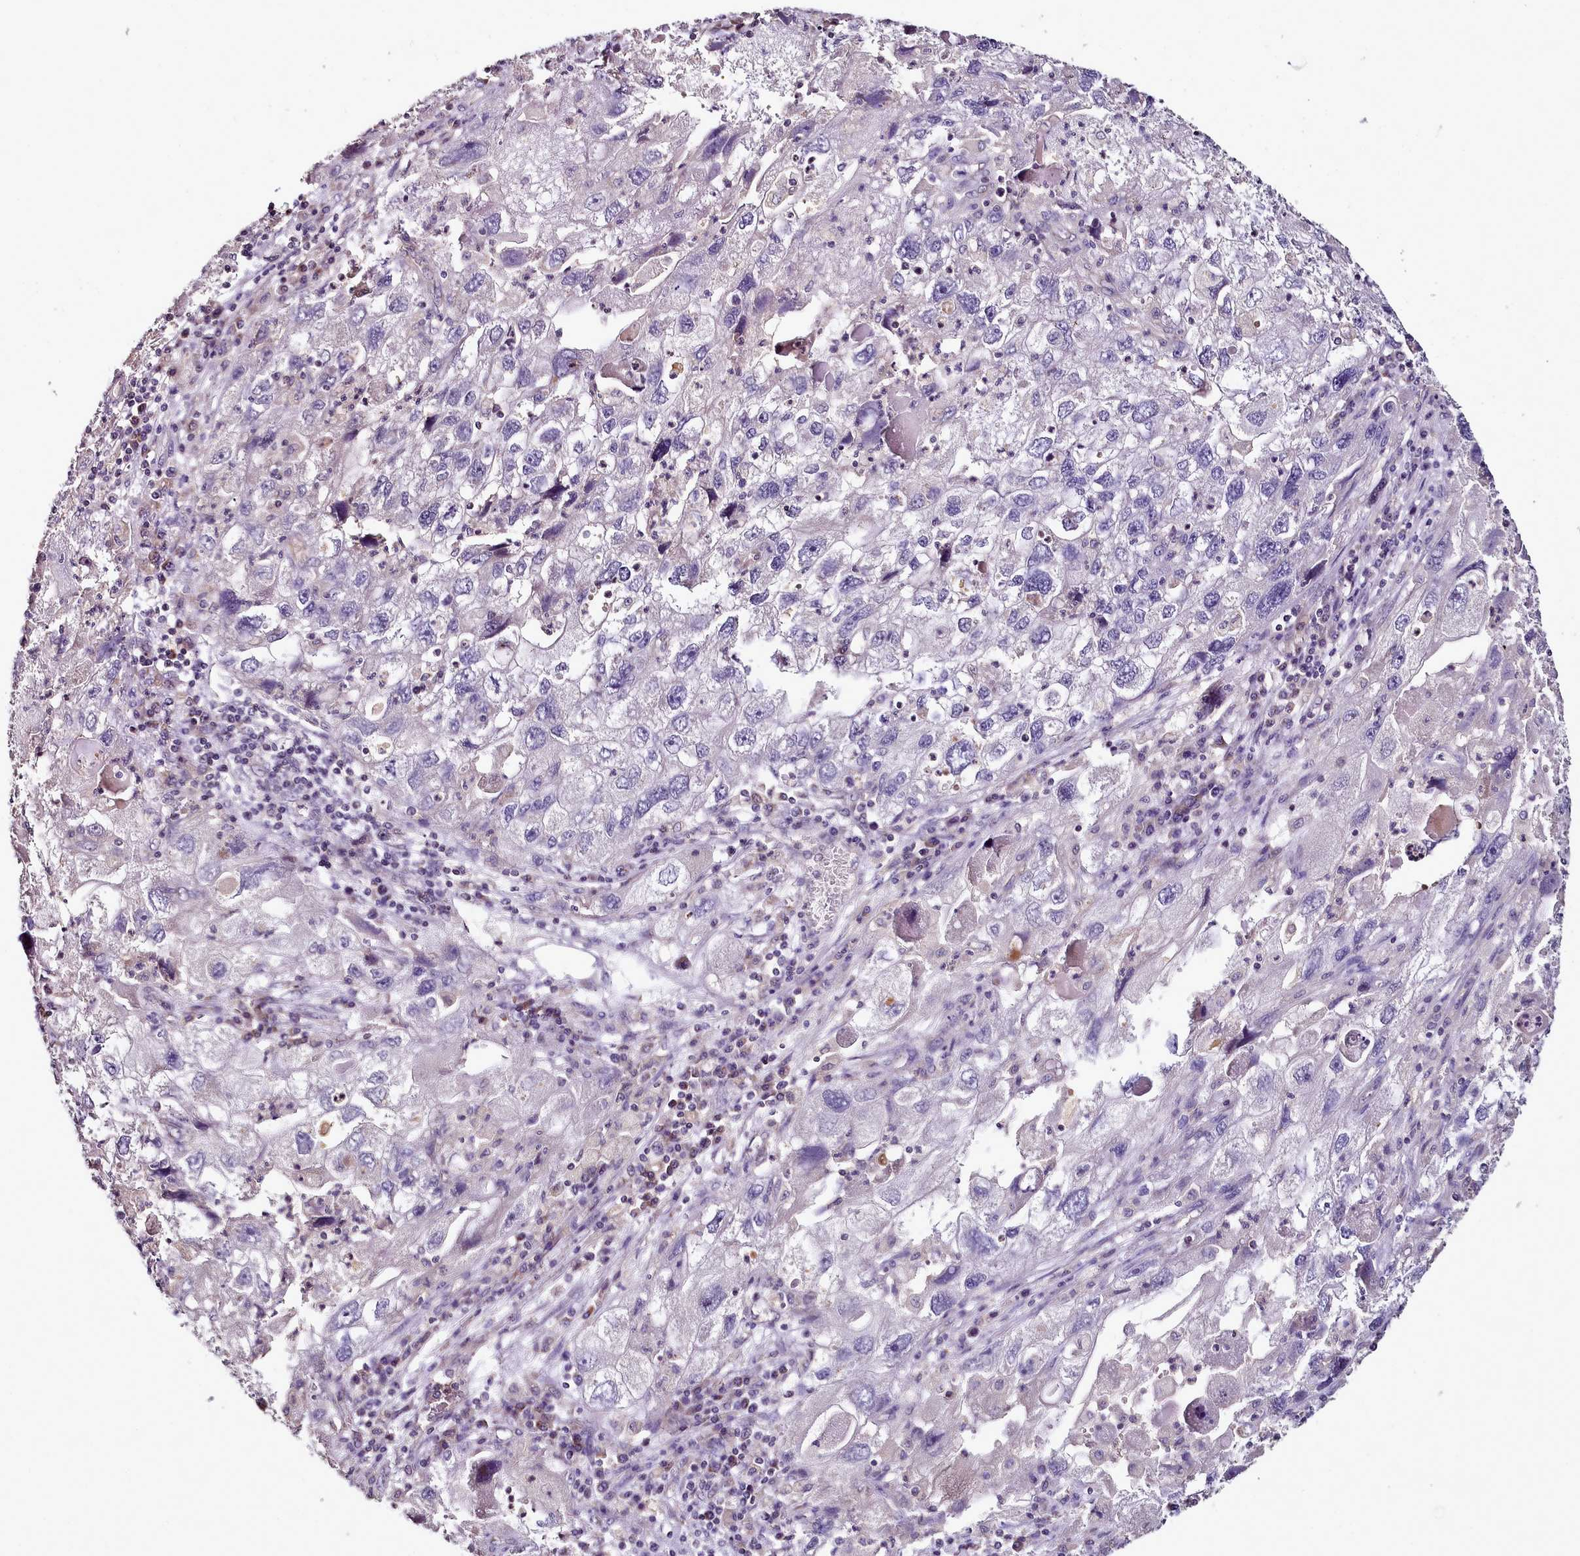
{"staining": {"intensity": "negative", "quantity": "none", "location": "none"}, "tissue": "endometrial cancer", "cell_type": "Tumor cells", "image_type": "cancer", "snomed": [{"axis": "morphology", "description": "Adenocarcinoma, NOS"}, {"axis": "topography", "description": "Endometrium"}], "caption": "Photomicrograph shows no significant protein expression in tumor cells of endometrial adenocarcinoma. (Immunohistochemistry, brightfield microscopy, high magnification).", "gene": "ACSS1", "patient": {"sex": "female", "age": 49}}